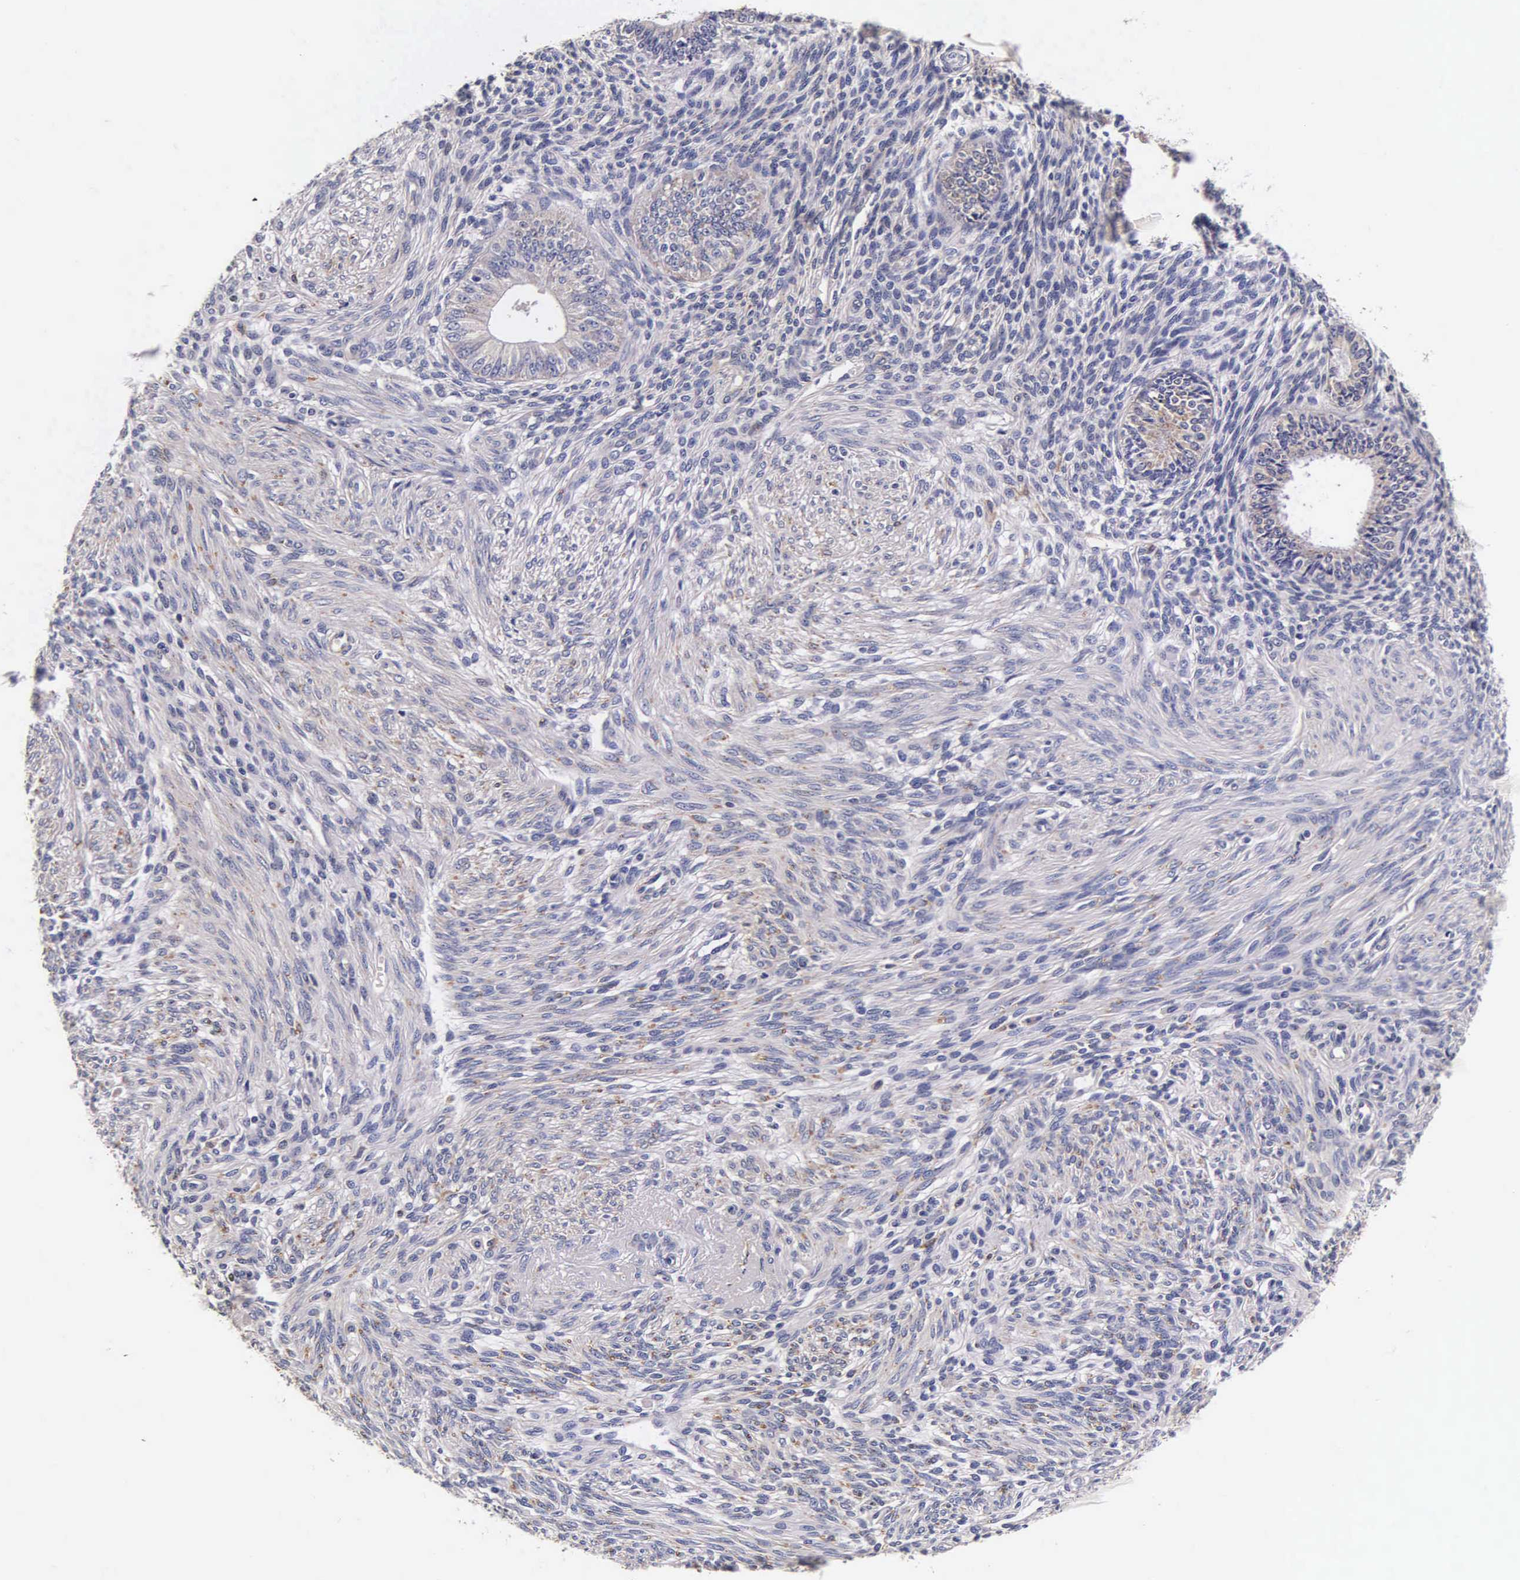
{"staining": {"intensity": "weak", "quantity": "25%-75%", "location": "cytoplasmic/membranous"}, "tissue": "endometrium", "cell_type": "Cells in endometrial stroma", "image_type": "normal", "snomed": [{"axis": "morphology", "description": "Normal tissue, NOS"}, {"axis": "topography", "description": "Endometrium"}], "caption": "The micrograph displays immunohistochemical staining of normal endometrium. There is weak cytoplasmic/membranous expression is seen in approximately 25%-75% of cells in endometrial stroma. The protein is shown in brown color, while the nuclei are stained blue.", "gene": "CTSB", "patient": {"sex": "female", "age": 82}}